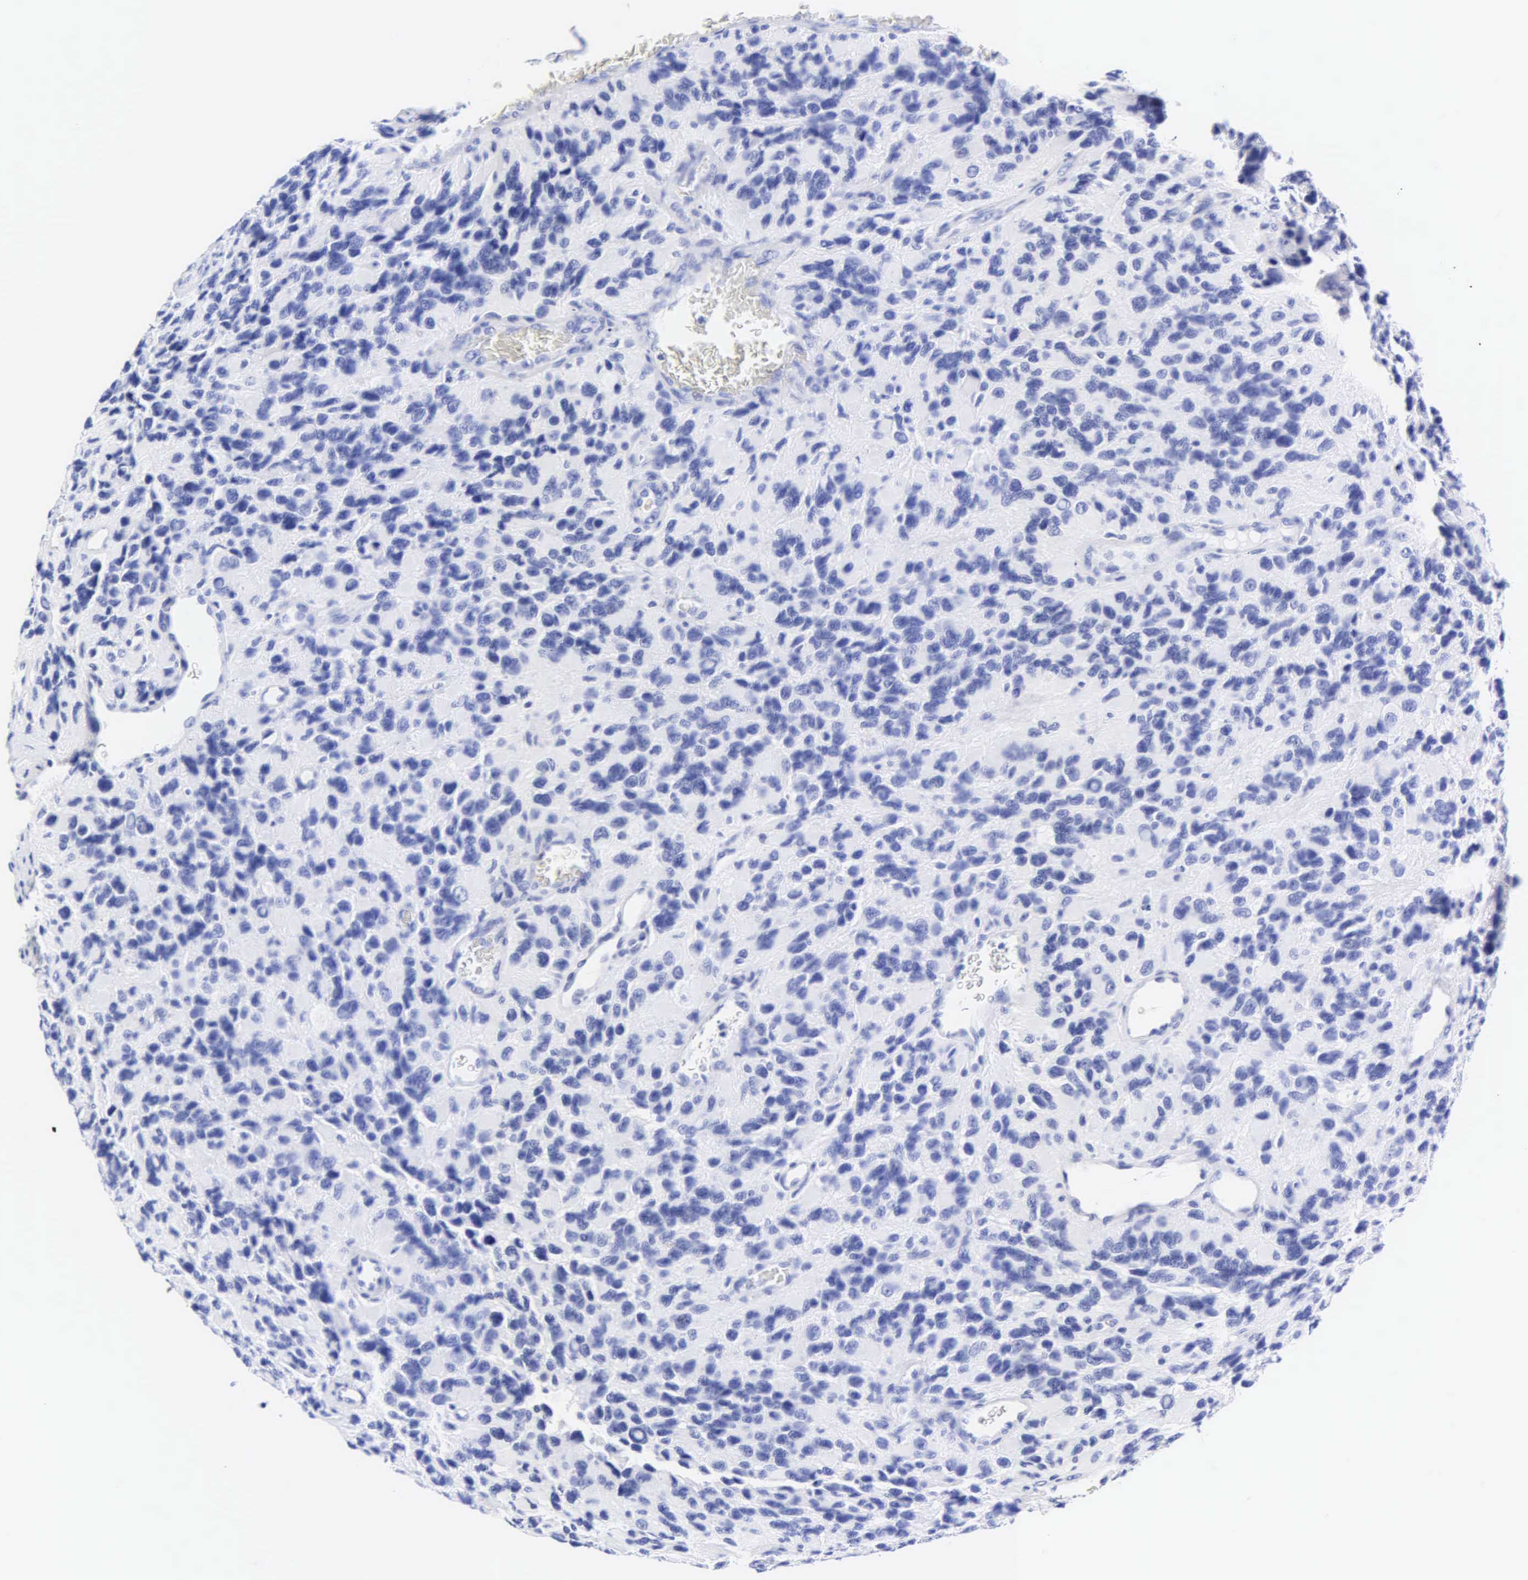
{"staining": {"intensity": "negative", "quantity": "none", "location": "none"}, "tissue": "glioma", "cell_type": "Tumor cells", "image_type": "cancer", "snomed": [{"axis": "morphology", "description": "Glioma, malignant, High grade"}, {"axis": "topography", "description": "Brain"}], "caption": "This is an immunohistochemistry image of human malignant glioma (high-grade). There is no positivity in tumor cells.", "gene": "KRT20", "patient": {"sex": "male", "age": 77}}